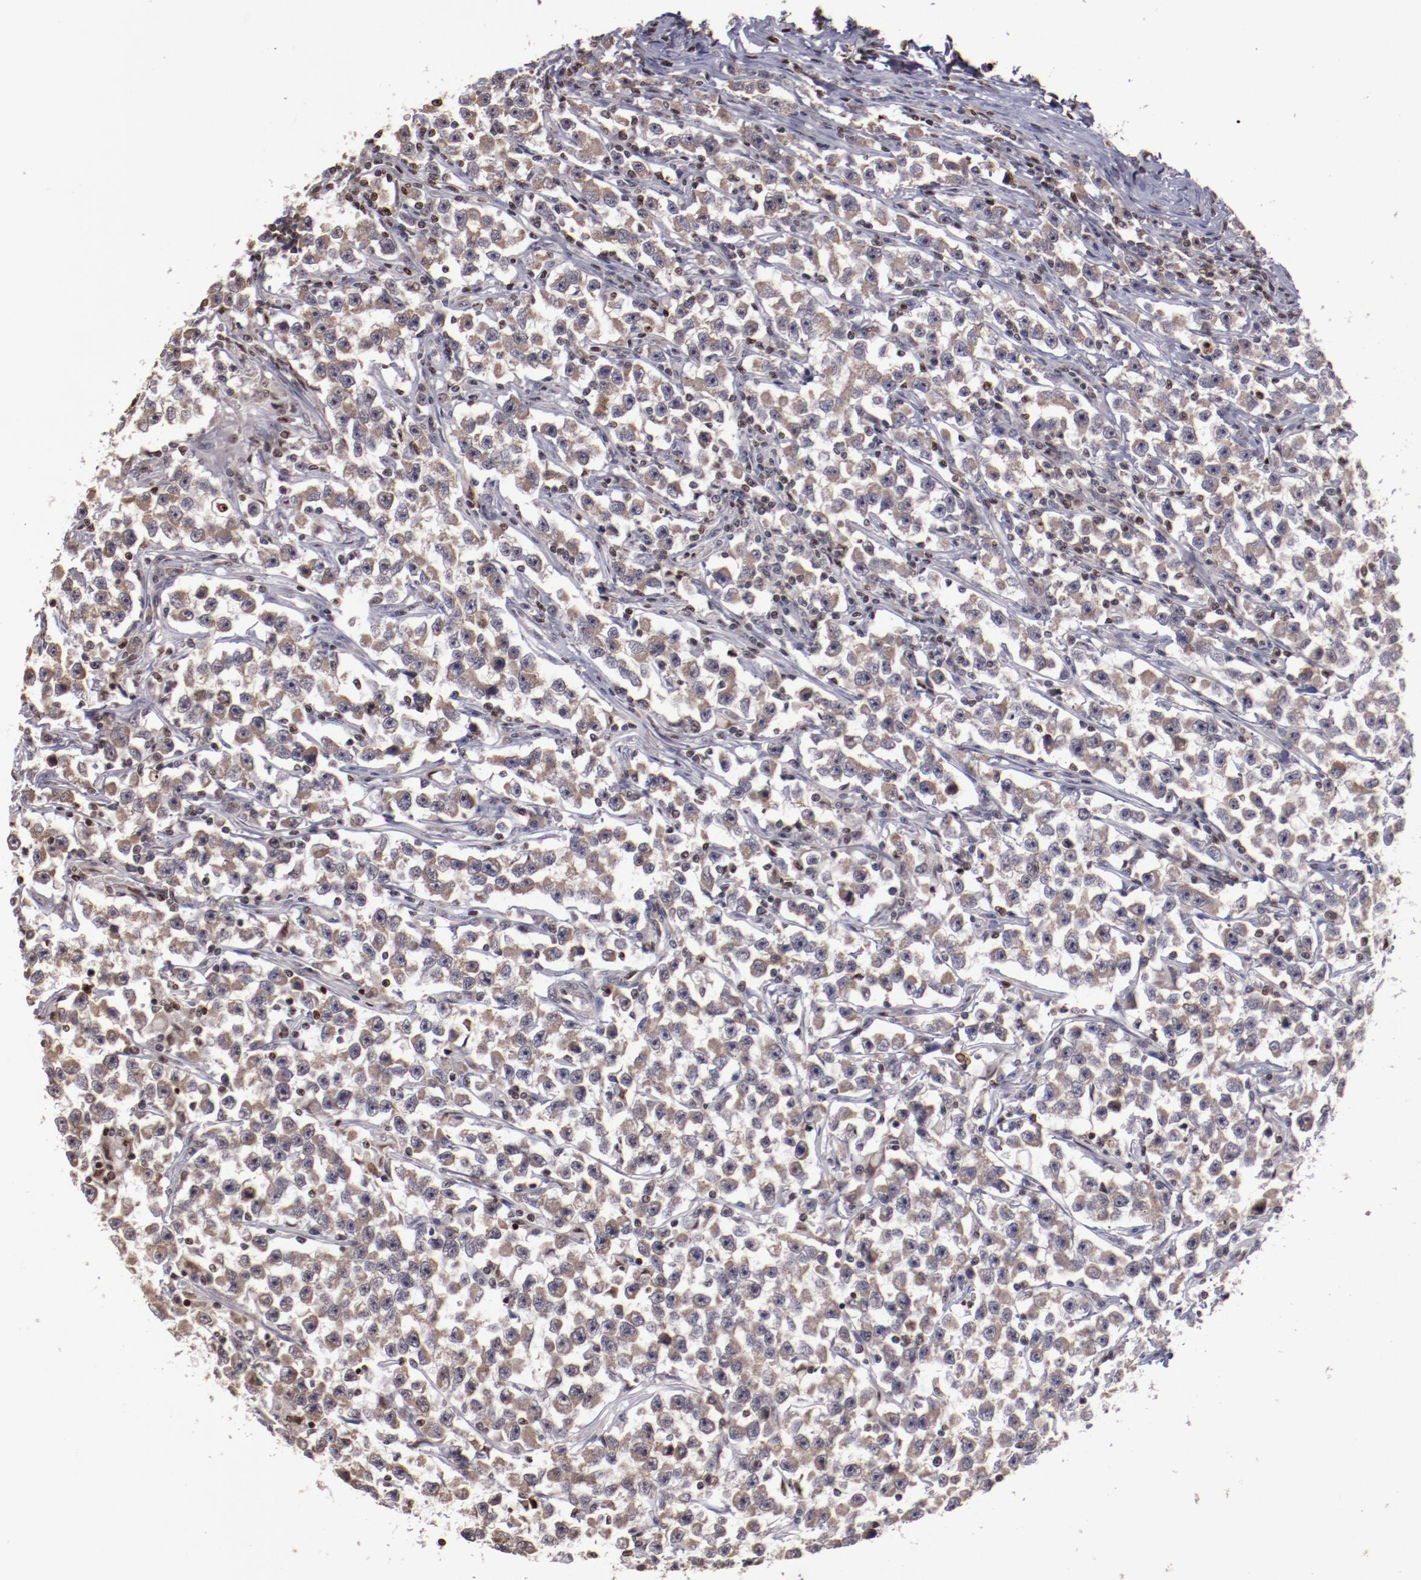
{"staining": {"intensity": "weak", "quantity": "25%-75%", "location": "cytoplasmic/membranous"}, "tissue": "testis cancer", "cell_type": "Tumor cells", "image_type": "cancer", "snomed": [{"axis": "morphology", "description": "Seminoma, NOS"}, {"axis": "topography", "description": "Testis"}], "caption": "This is an image of IHC staining of testis cancer, which shows weak expression in the cytoplasmic/membranous of tumor cells.", "gene": "DDX24", "patient": {"sex": "male", "age": 33}}